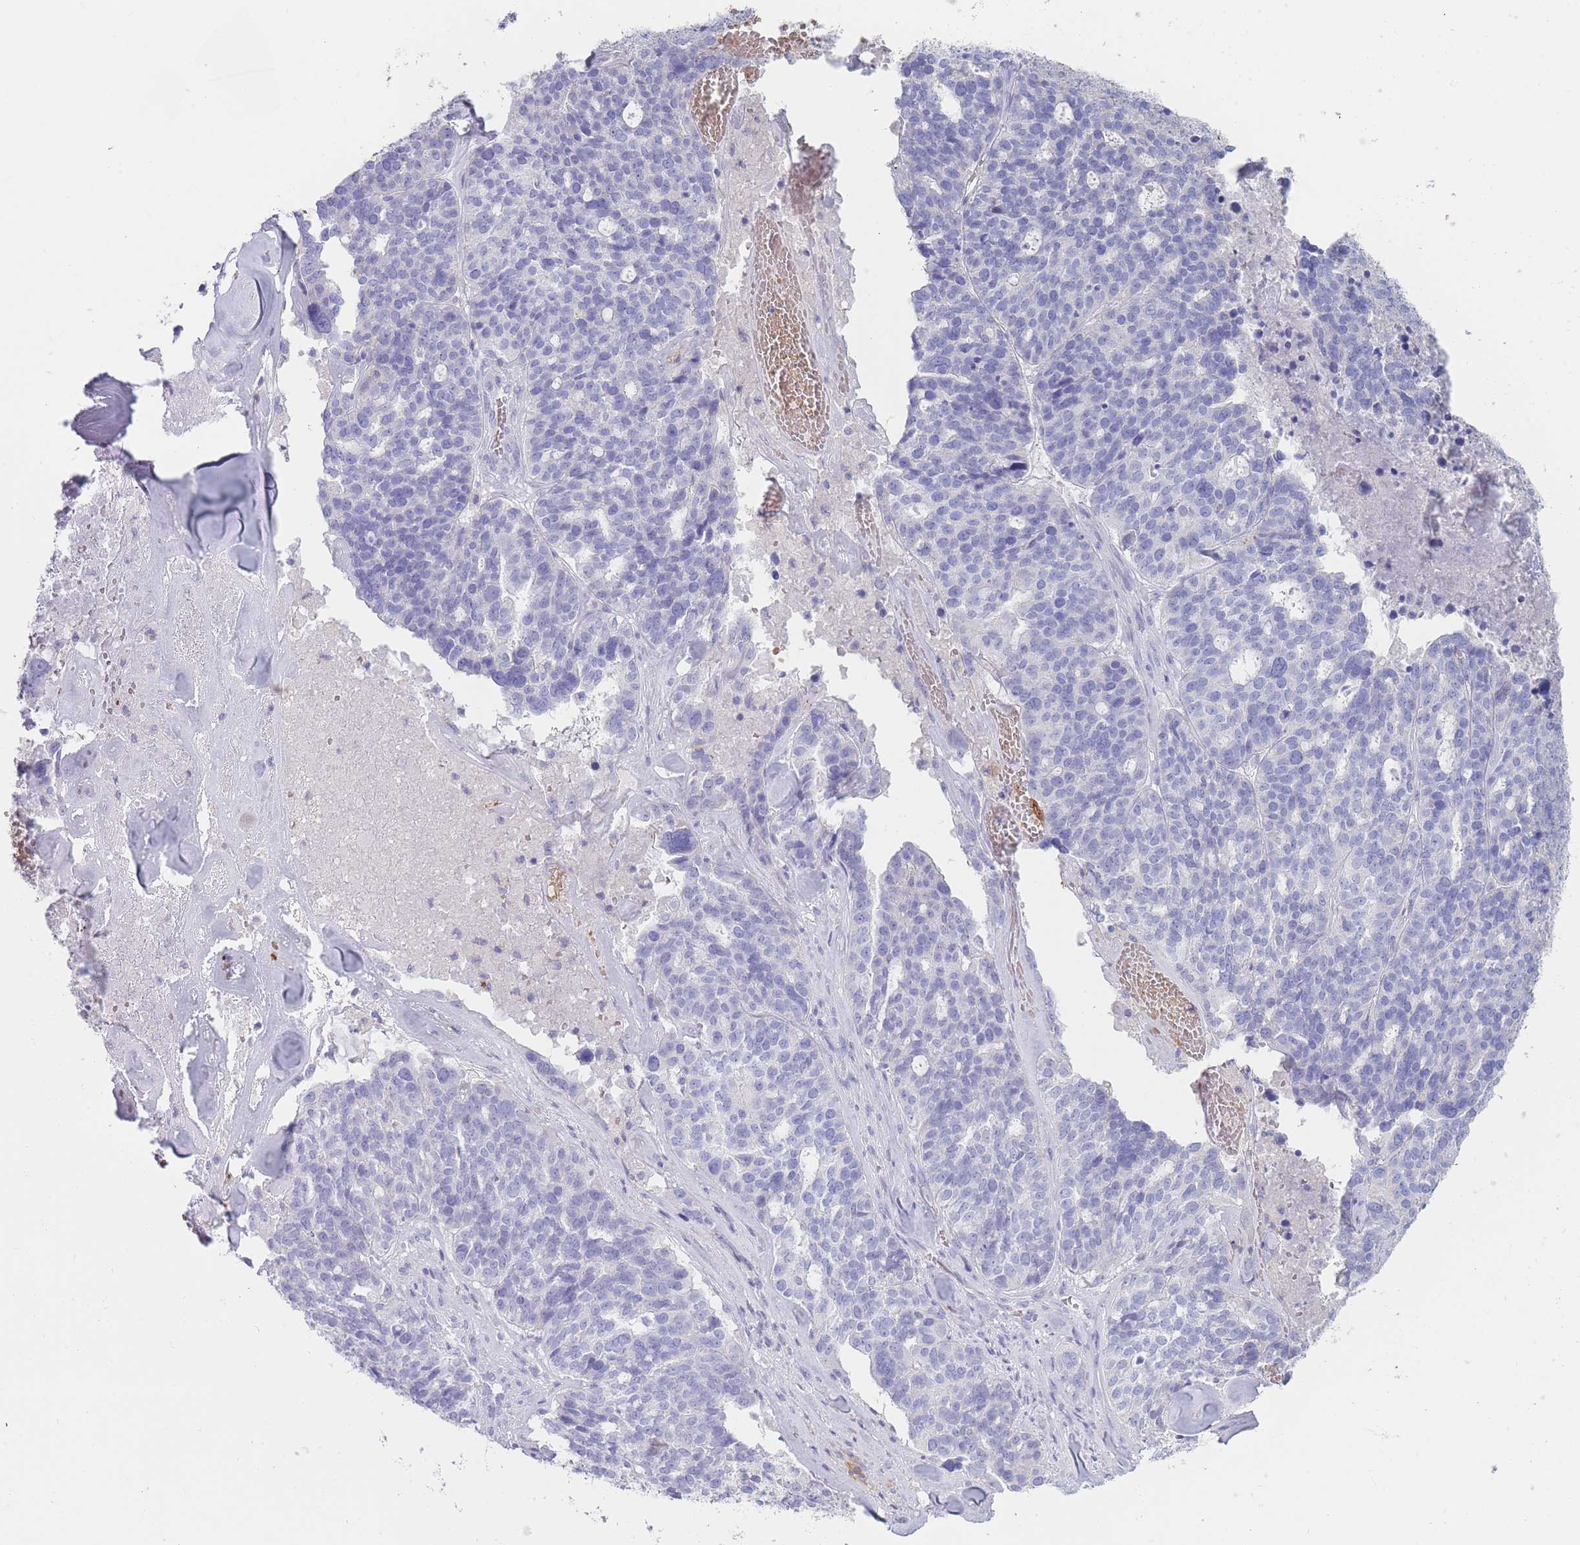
{"staining": {"intensity": "negative", "quantity": "none", "location": "none"}, "tissue": "ovarian cancer", "cell_type": "Tumor cells", "image_type": "cancer", "snomed": [{"axis": "morphology", "description": "Cystadenocarcinoma, serous, NOS"}, {"axis": "topography", "description": "Ovary"}], "caption": "Immunohistochemical staining of ovarian cancer (serous cystadenocarcinoma) reveals no significant expression in tumor cells.", "gene": "HBG2", "patient": {"sex": "female", "age": 59}}